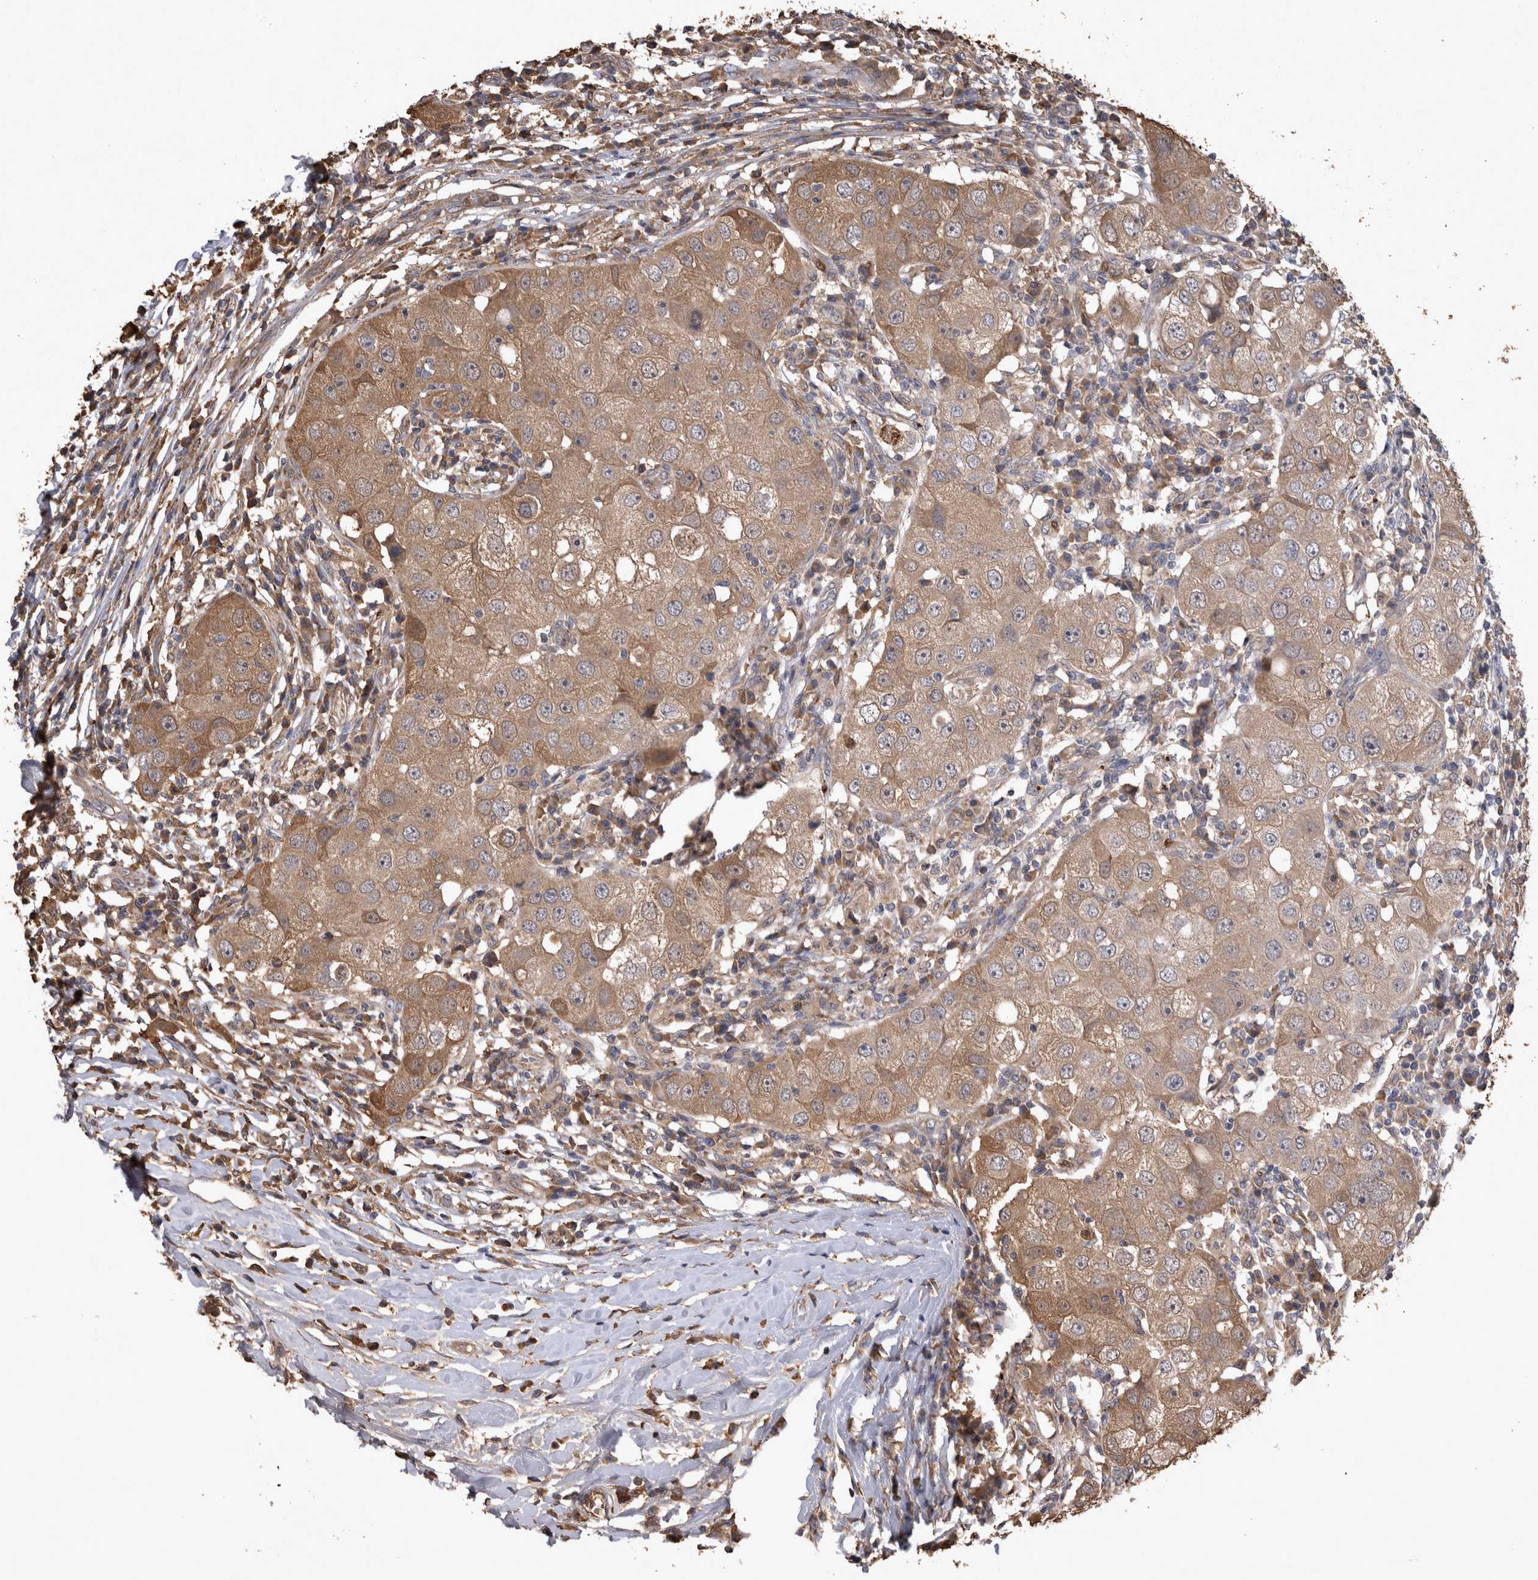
{"staining": {"intensity": "weak", "quantity": ">75%", "location": "cytoplasmic/membranous"}, "tissue": "breast cancer", "cell_type": "Tumor cells", "image_type": "cancer", "snomed": [{"axis": "morphology", "description": "Duct carcinoma"}, {"axis": "topography", "description": "Breast"}], "caption": "Human breast infiltrating ductal carcinoma stained for a protein (brown) displays weak cytoplasmic/membranous positive expression in approximately >75% of tumor cells.", "gene": "TMED7", "patient": {"sex": "female", "age": 27}}